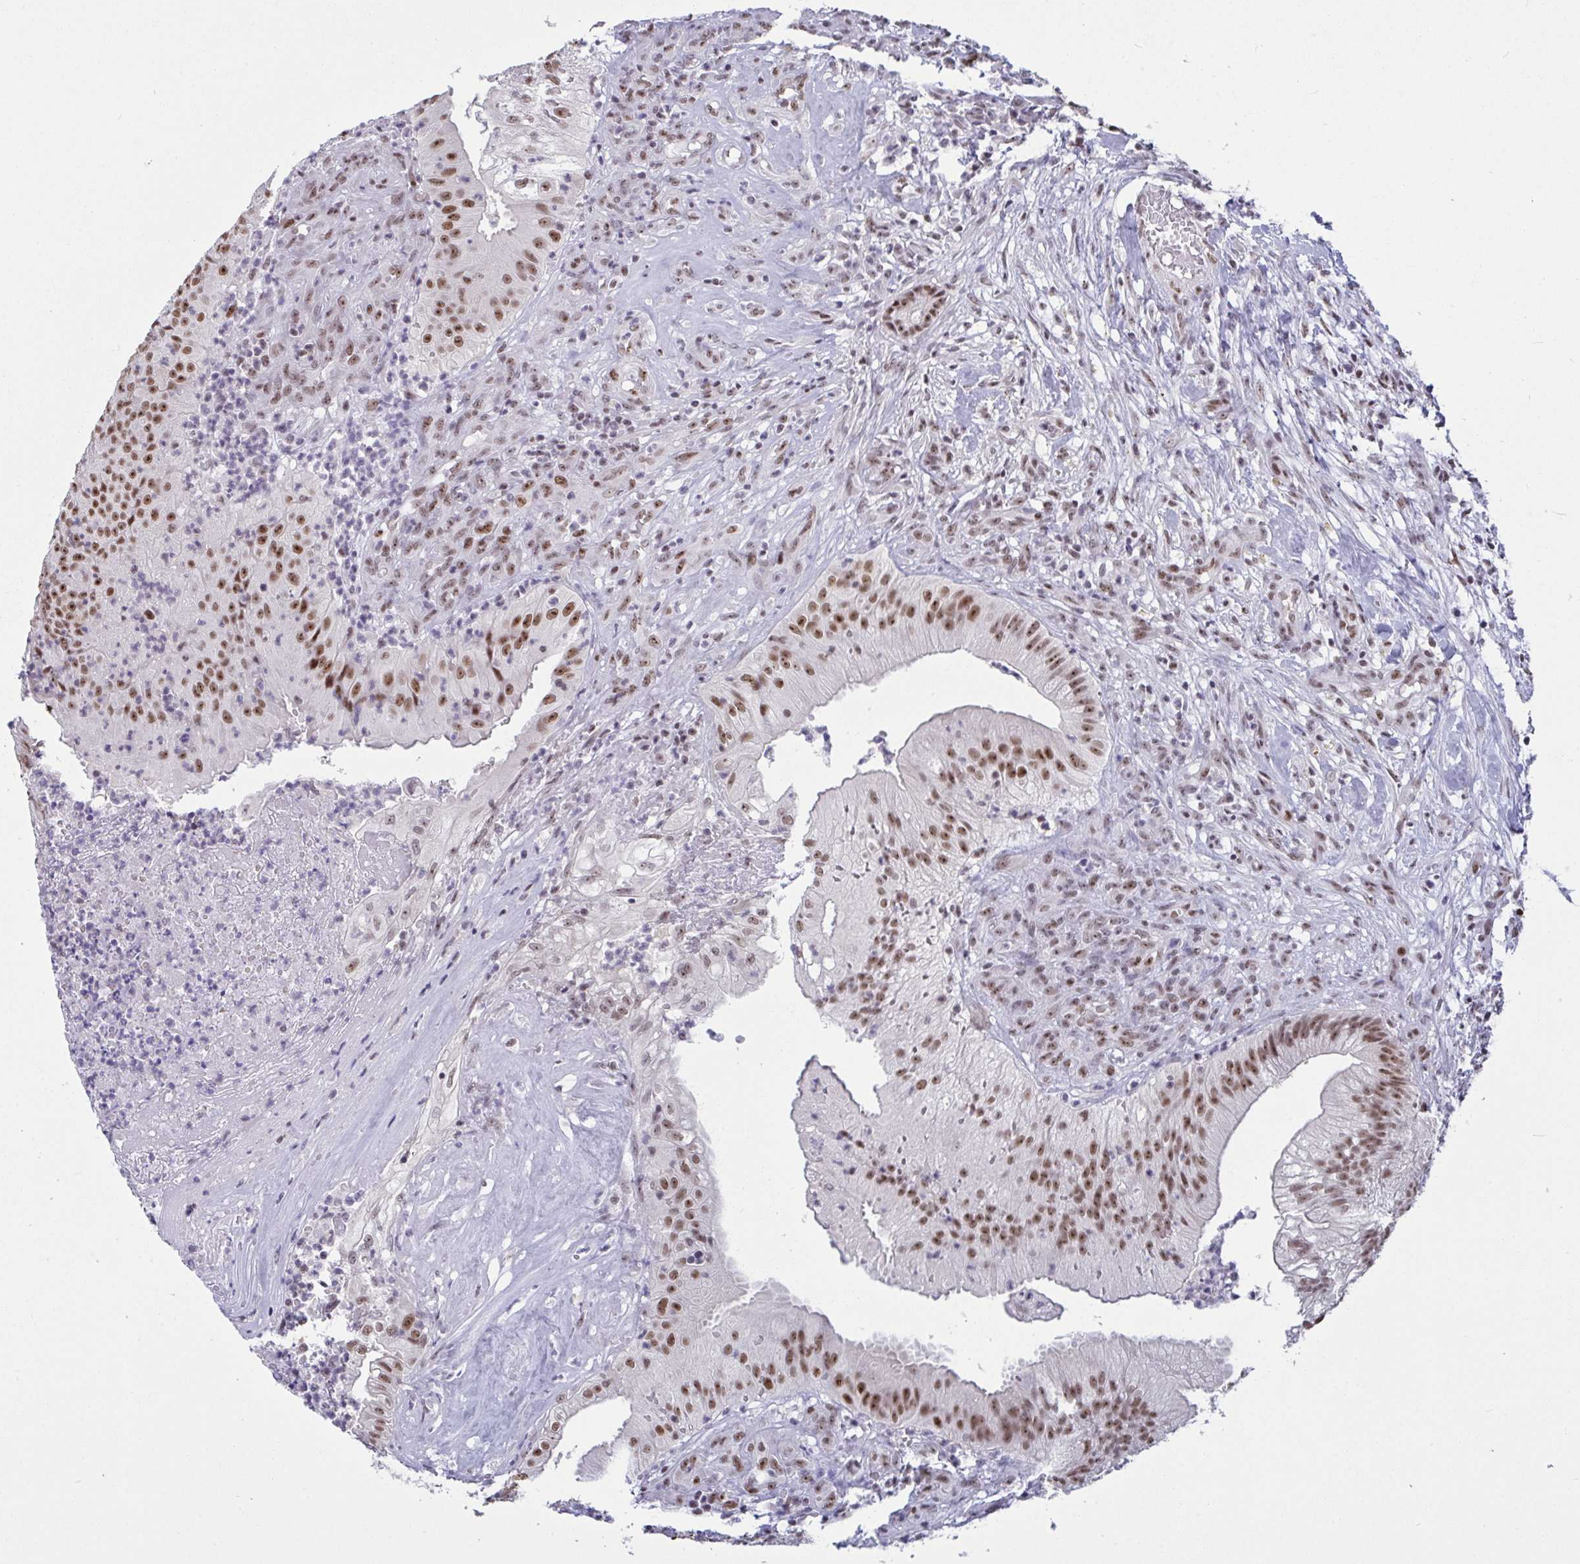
{"staining": {"intensity": "moderate", "quantity": ">75%", "location": "nuclear"}, "tissue": "head and neck cancer", "cell_type": "Tumor cells", "image_type": "cancer", "snomed": [{"axis": "morphology", "description": "Adenocarcinoma, NOS"}, {"axis": "topography", "description": "Head-Neck"}], "caption": "Immunohistochemical staining of head and neck cancer (adenocarcinoma) demonstrates moderate nuclear protein positivity in approximately >75% of tumor cells.", "gene": "SUPT16H", "patient": {"sex": "male", "age": 44}}